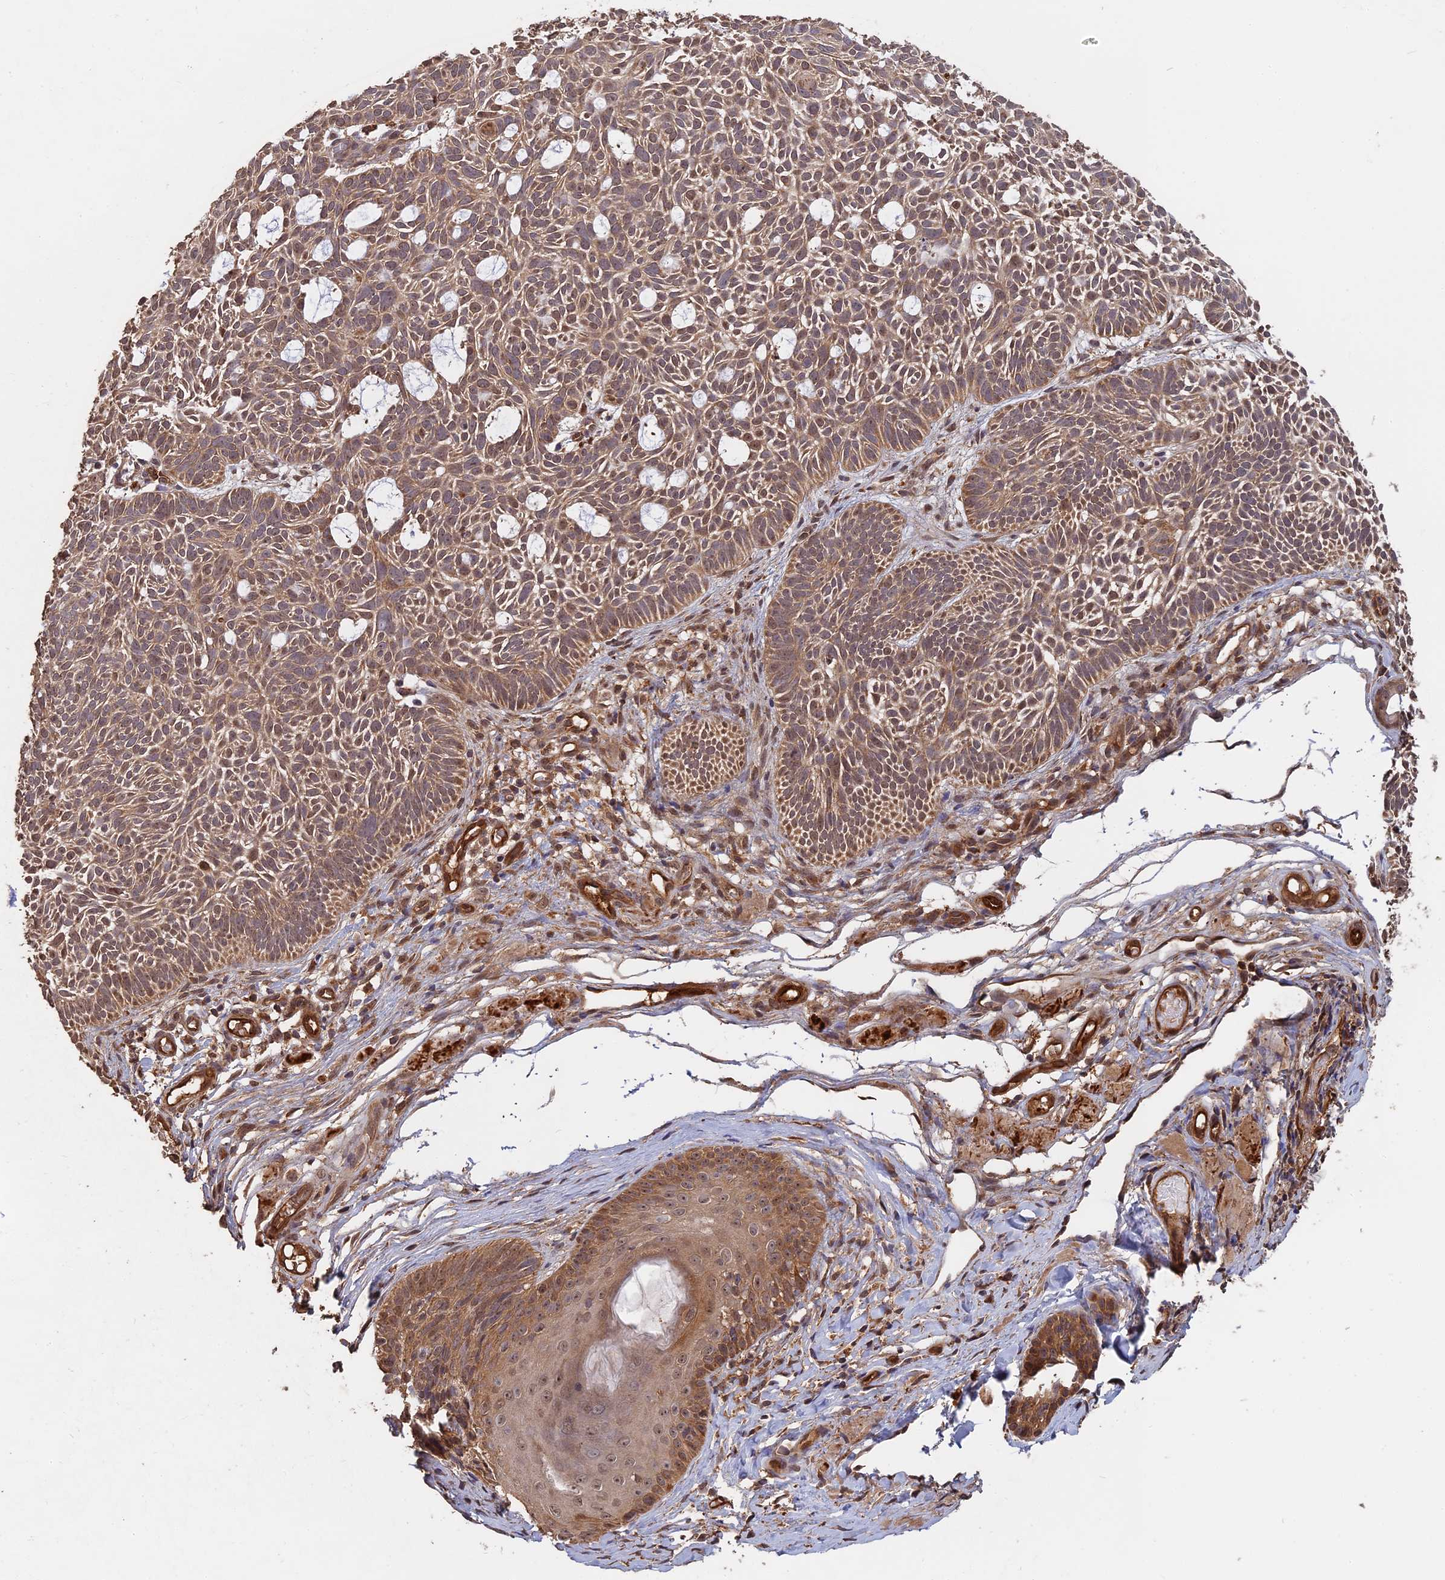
{"staining": {"intensity": "moderate", "quantity": ">75%", "location": "cytoplasmic/membranous"}, "tissue": "skin cancer", "cell_type": "Tumor cells", "image_type": "cancer", "snomed": [{"axis": "morphology", "description": "Basal cell carcinoma"}, {"axis": "topography", "description": "Skin"}], "caption": "IHC (DAB (3,3'-diaminobenzidine)) staining of human skin cancer shows moderate cytoplasmic/membranous protein expression in about >75% of tumor cells. The staining was performed using DAB to visualize the protein expression in brown, while the nuclei were stained in blue with hematoxylin (Magnification: 20x).", "gene": "SAC3D1", "patient": {"sex": "male", "age": 69}}